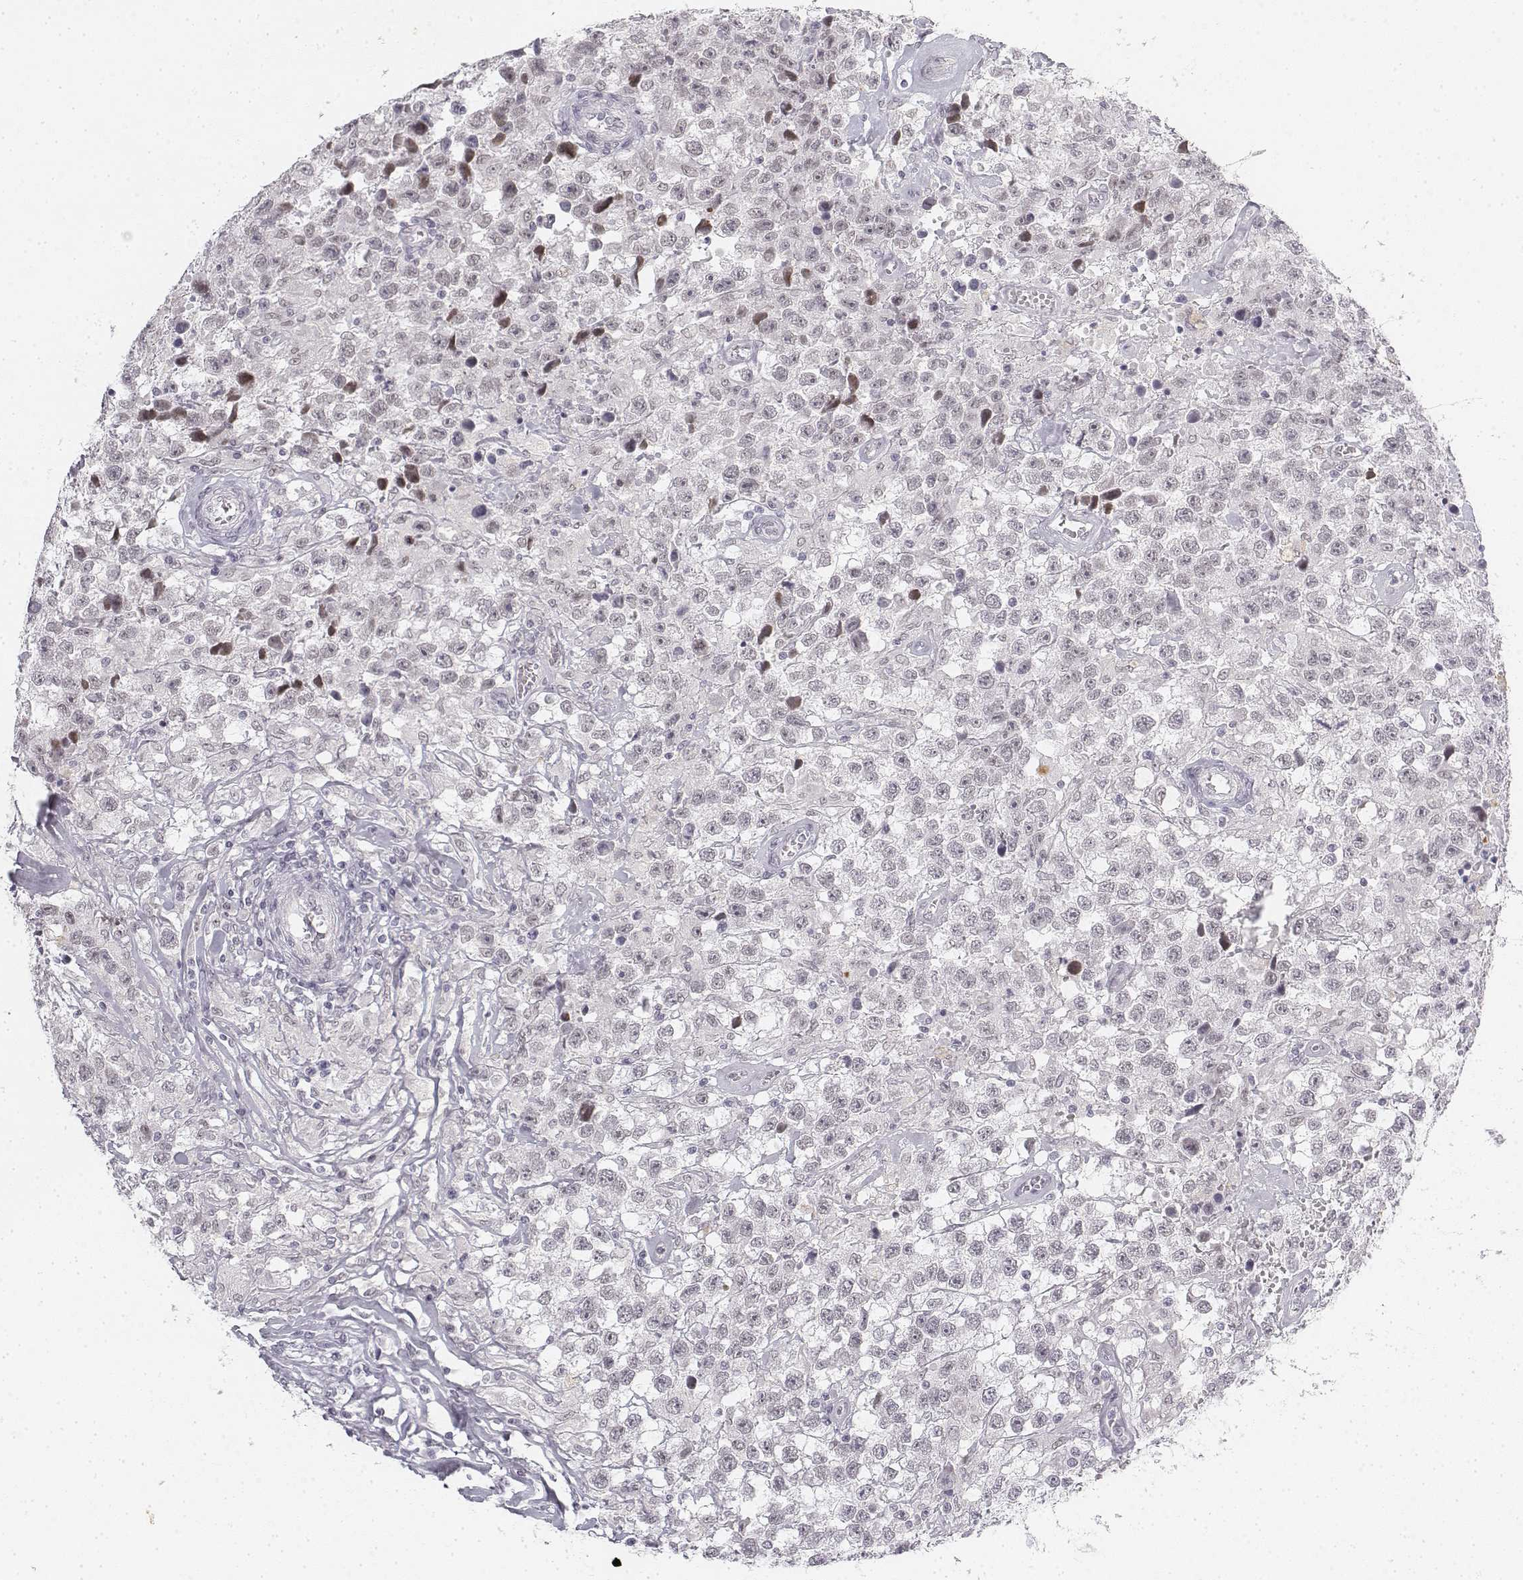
{"staining": {"intensity": "negative", "quantity": "none", "location": "none"}, "tissue": "testis cancer", "cell_type": "Tumor cells", "image_type": "cancer", "snomed": [{"axis": "morphology", "description": "Seminoma, NOS"}, {"axis": "topography", "description": "Testis"}], "caption": "Tumor cells are negative for protein expression in human testis cancer. (IHC, brightfield microscopy, high magnification).", "gene": "KRT84", "patient": {"sex": "male", "age": 43}}